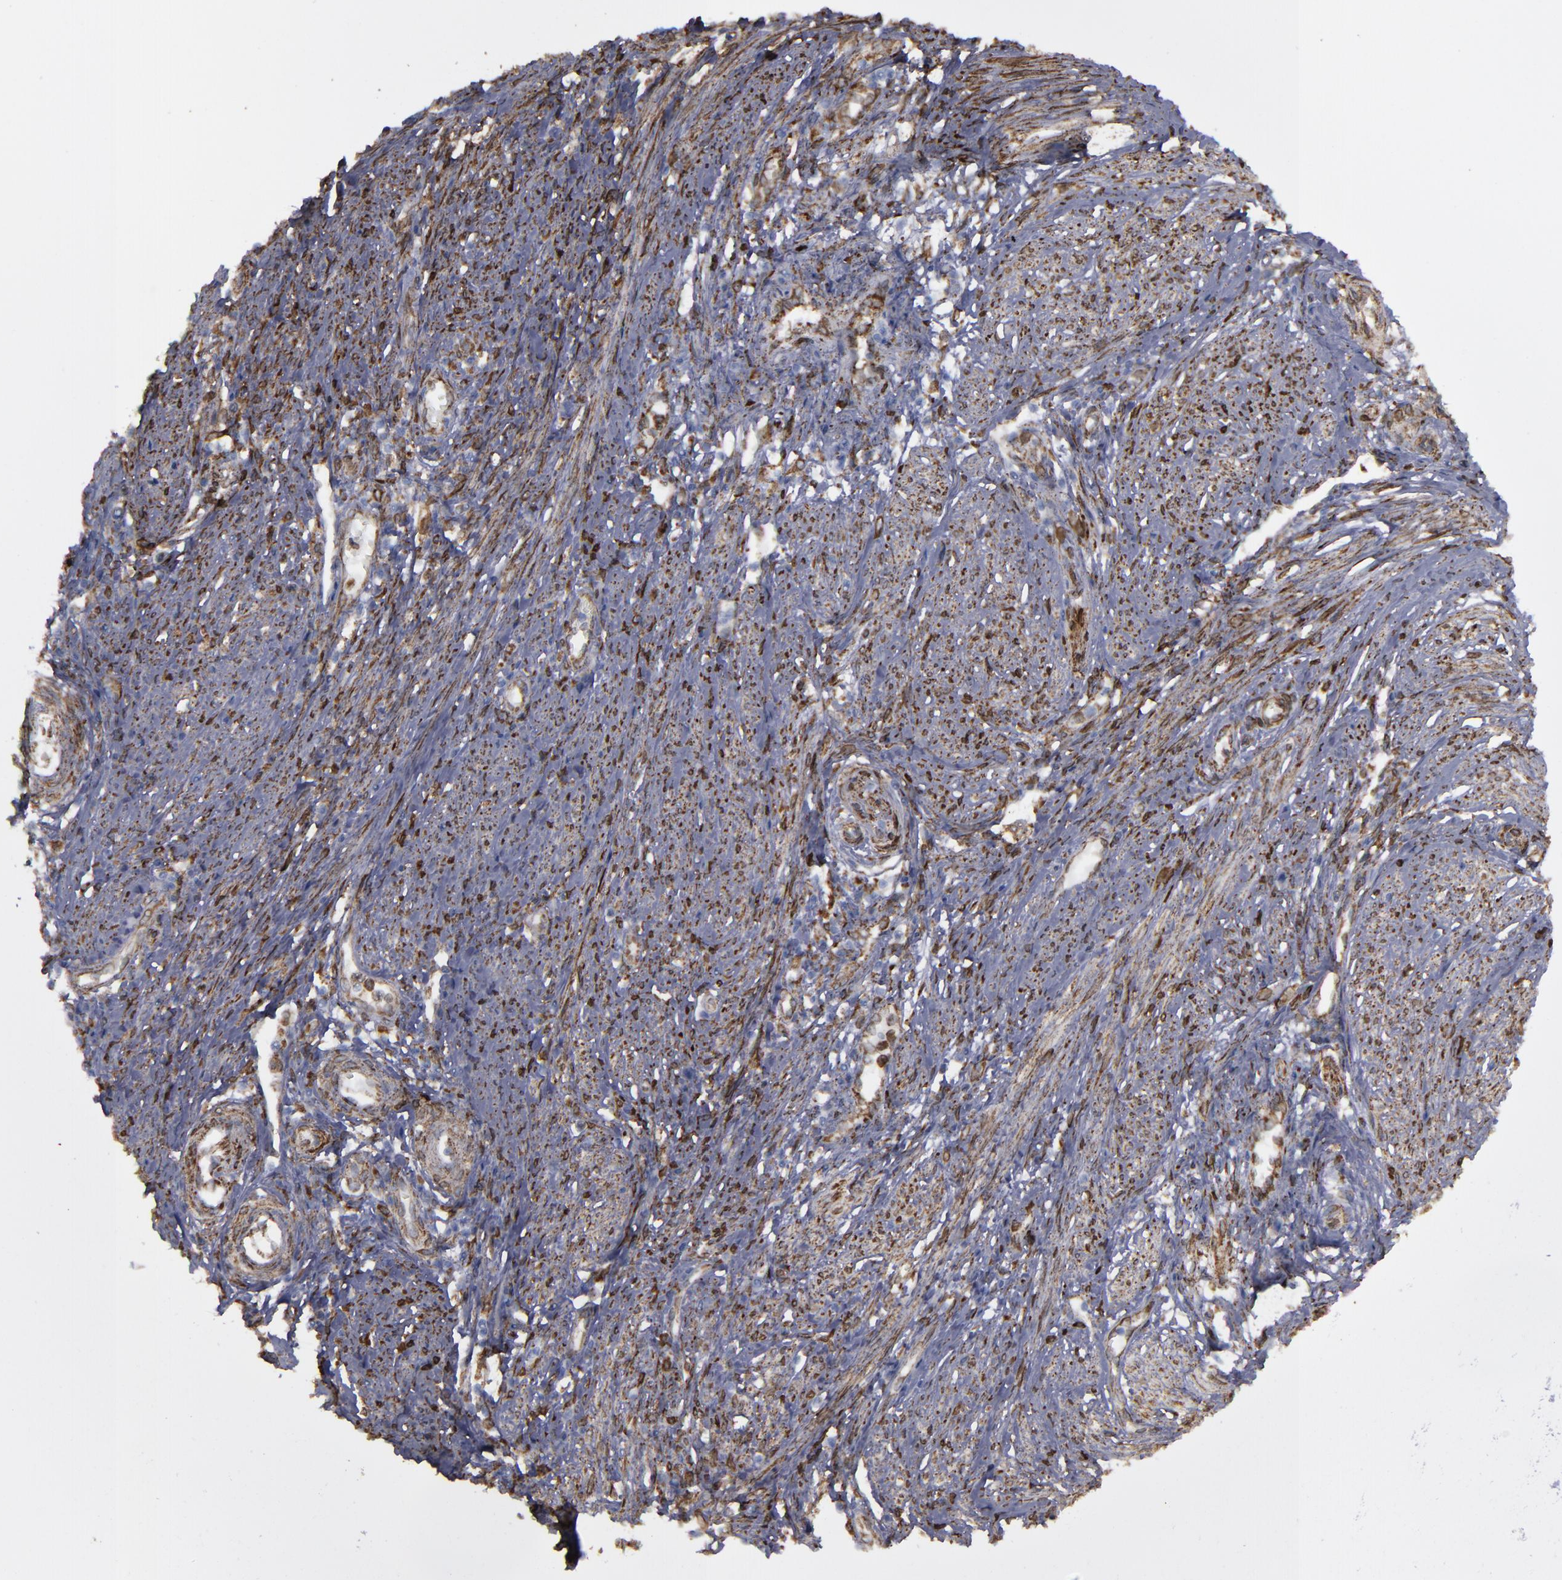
{"staining": {"intensity": "moderate", "quantity": ">75%", "location": "cytoplasmic/membranous"}, "tissue": "cervical cancer", "cell_type": "Tumor cells", "image_type": "cancer", "snomed": [{"axis": "morphology", "description": "Adenocarcinoma, NOS"}, {"axis": "topography", "description": "Cervix"}], "caption": "Human cervical cancer (adenocarcinoma) stained for a protein (brown) displays moderate cytoplasmic/membranous positive expression in approximately >75% of tumor cells.", "gene": "ERLIN2", "patient": {"sex": "female", "age": 36}}